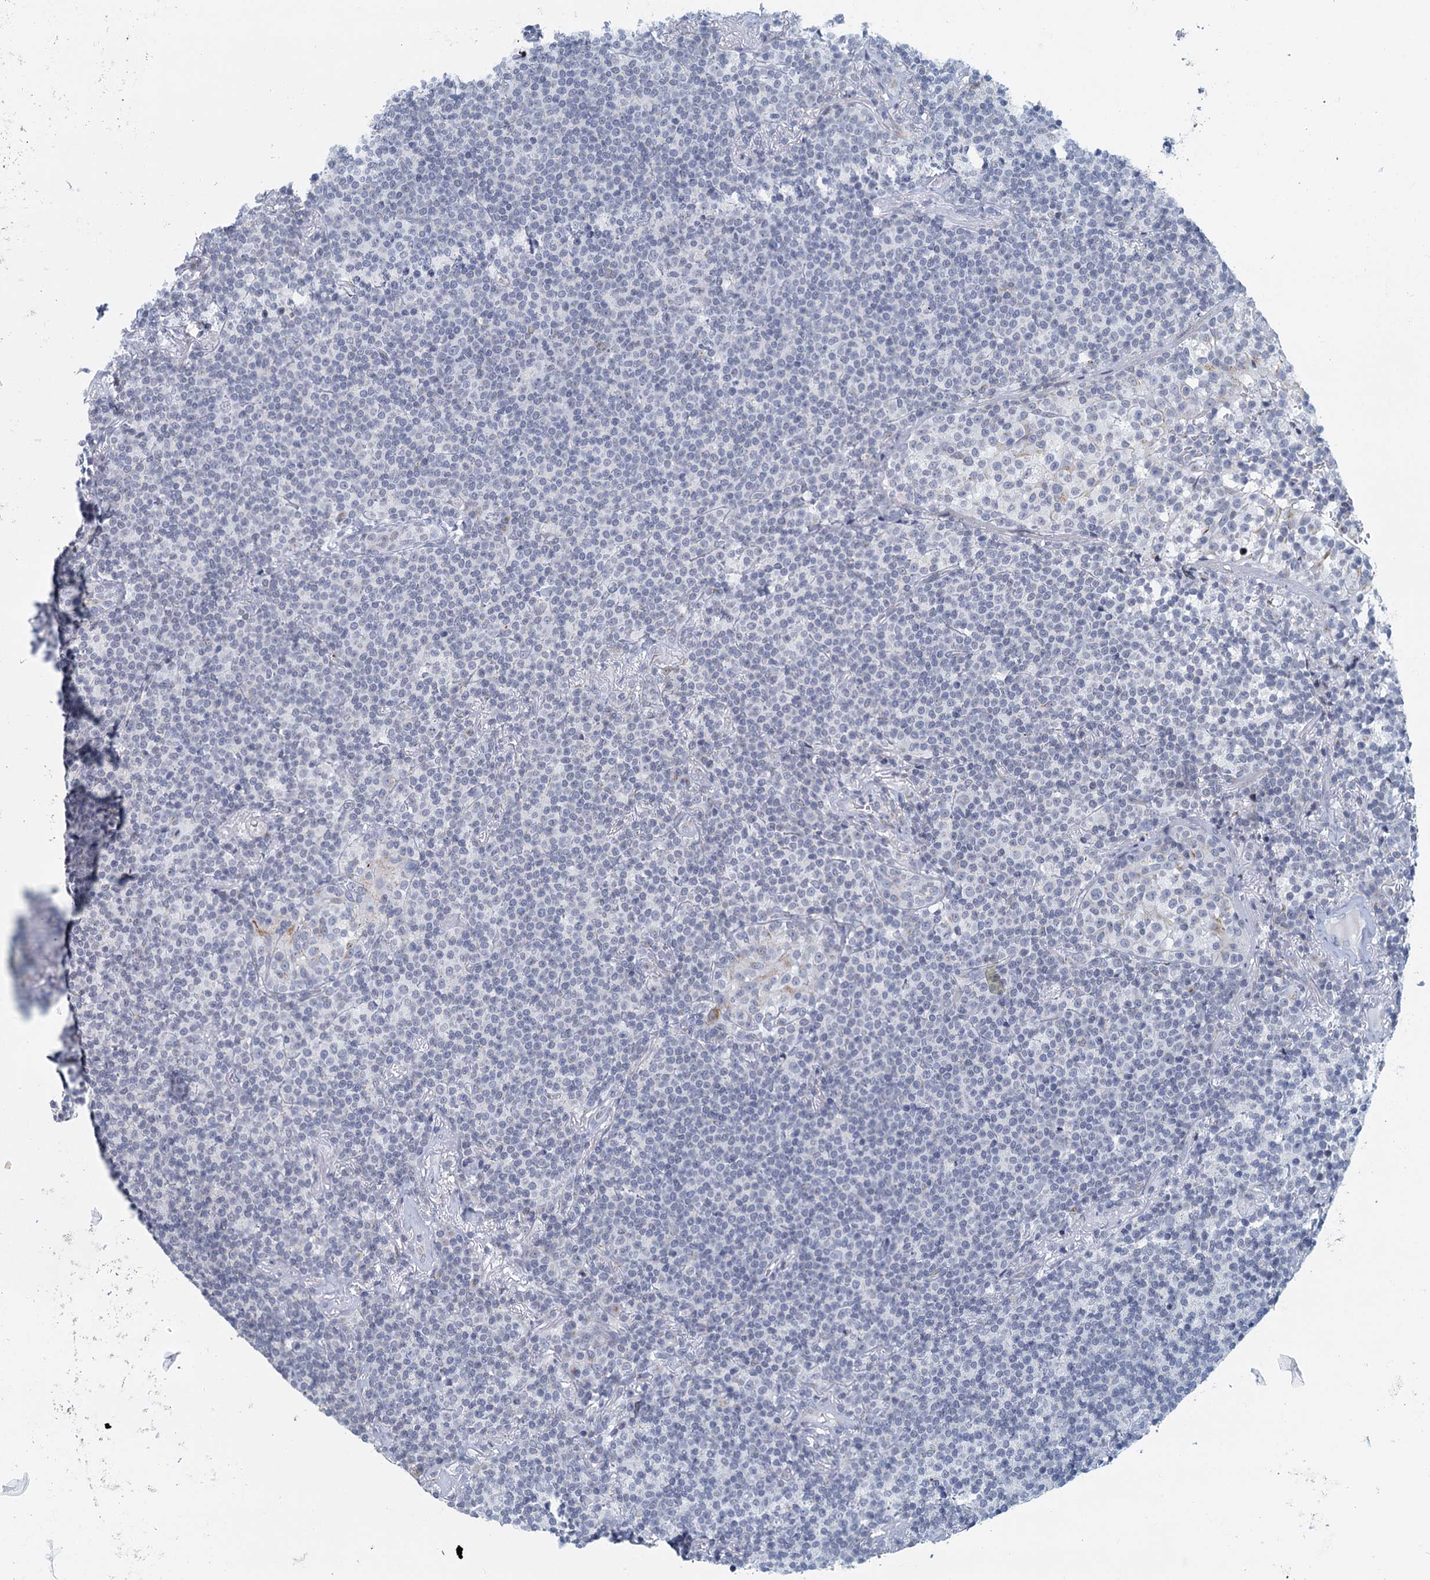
{"staining": {"intensity": "negative", "quantity": "none", "location": "none"}, "tissue": "lymphoma", "cell_type": "Tumor cells", "image_type": "cancer", "snomed": [{"axis": "morphology", "description": "Malignant lymphoma, non-Hodgkin's type, Low grade"}, {"axis": "topography", "description": "Lung"}], "caption": "This image is of lymphoma stained with immunohistochemistry to label a protein in brown with the nuclei are counter-stained blue. There is no expression in tumor cells. (DAB (3,3'-diaminobenzidine) IHC with hematoxylin counter stain).", "gene": "ZNF527", "patient": {"sex": "female", "age": 71}}